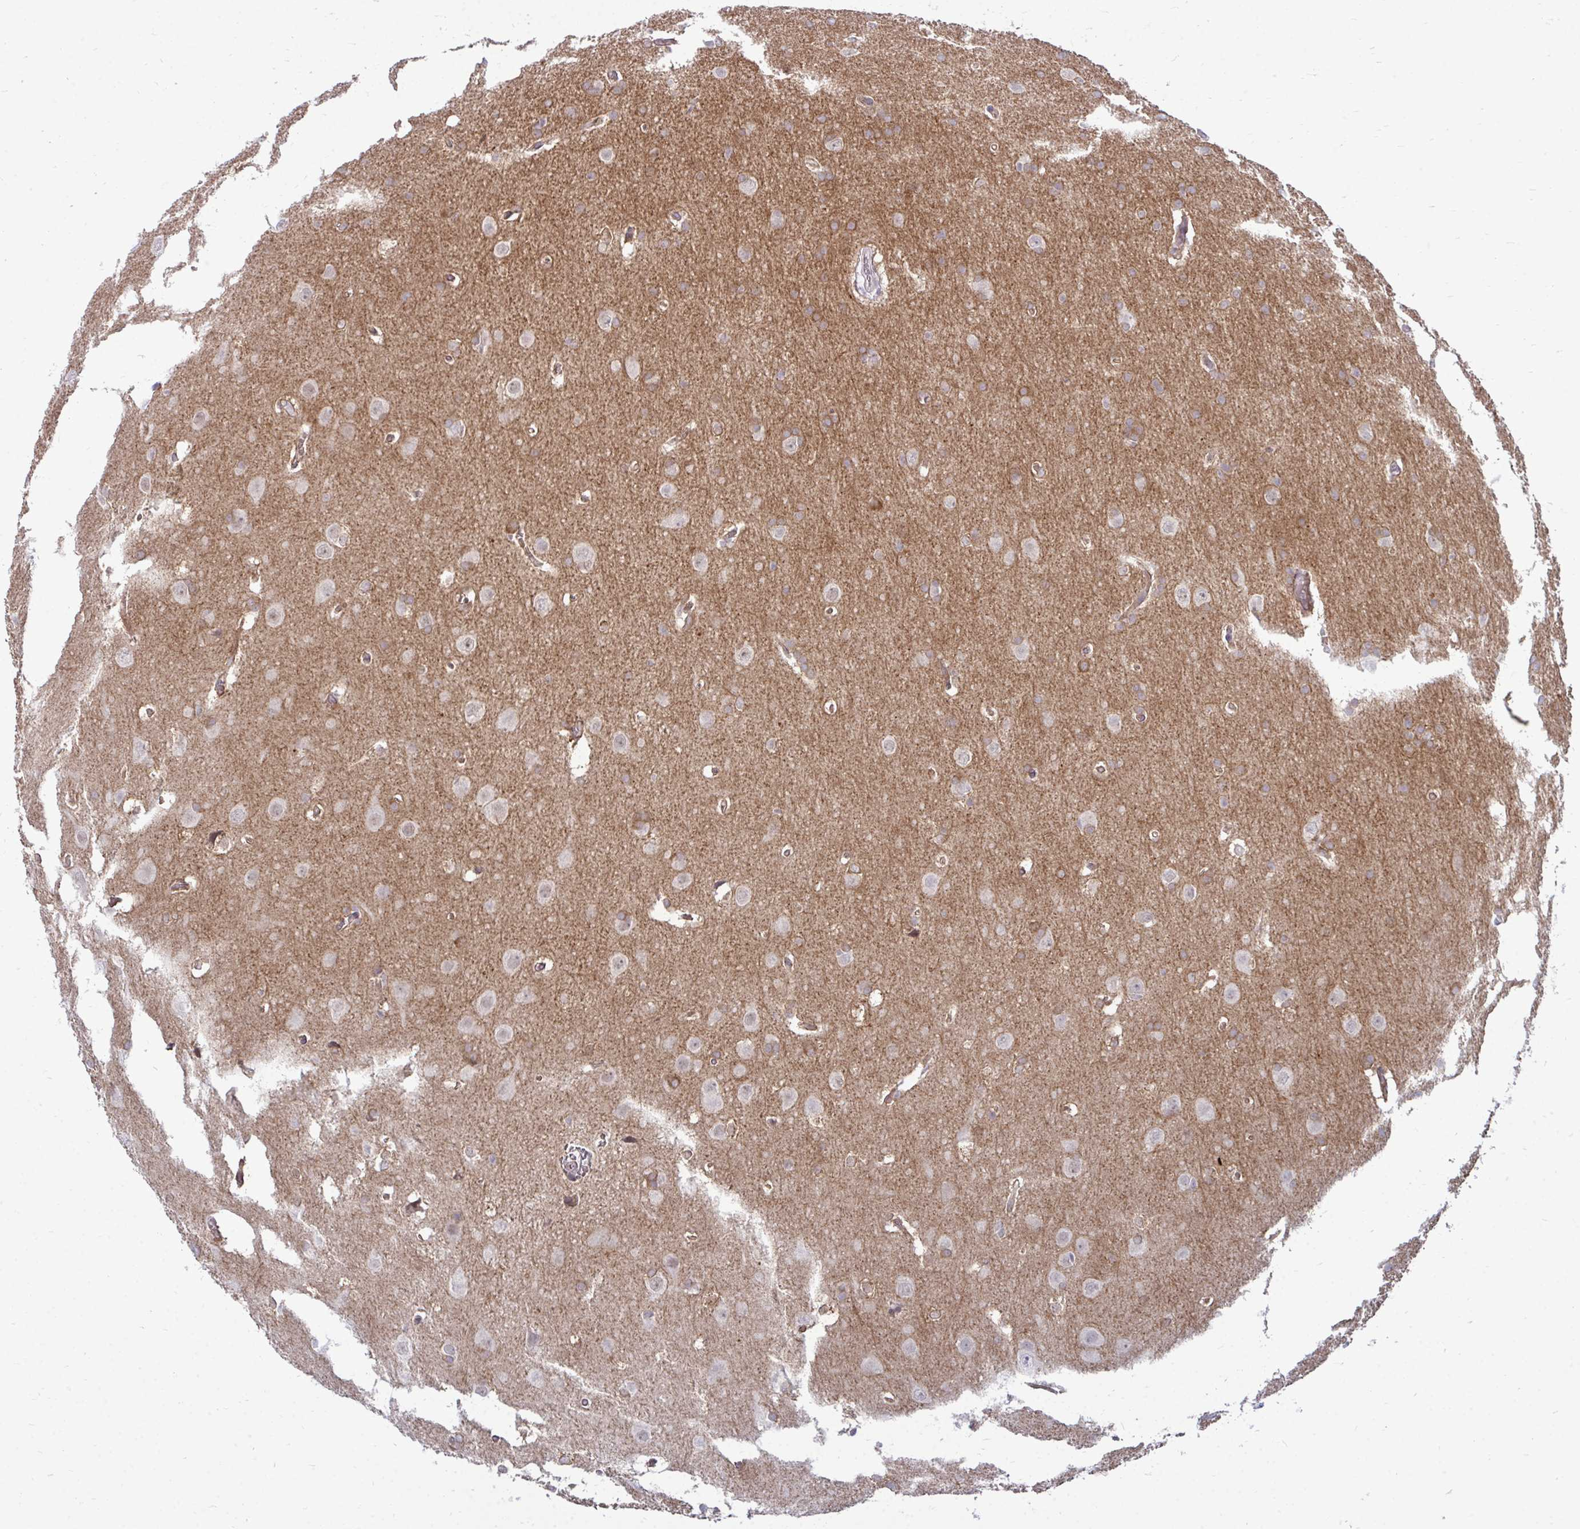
{"staining": {"intensity": "negative", "quantity": "none", "location": "none"}, "tissue": "glioma", "cell_type": "Tumor cells", "image_type": "cancer", "snomed": [{"axis": "morphology", "description": "Glioma, malignant, Low grade"}, {"axis": "topography", "description": "Brain"}], "caption": "An immunohistochemistry micrograph of glioma is shown. There is no staining in tumor cells of glioma.", "gene": "ACSL5", "patient": {"sex": "female", "age": 32}}